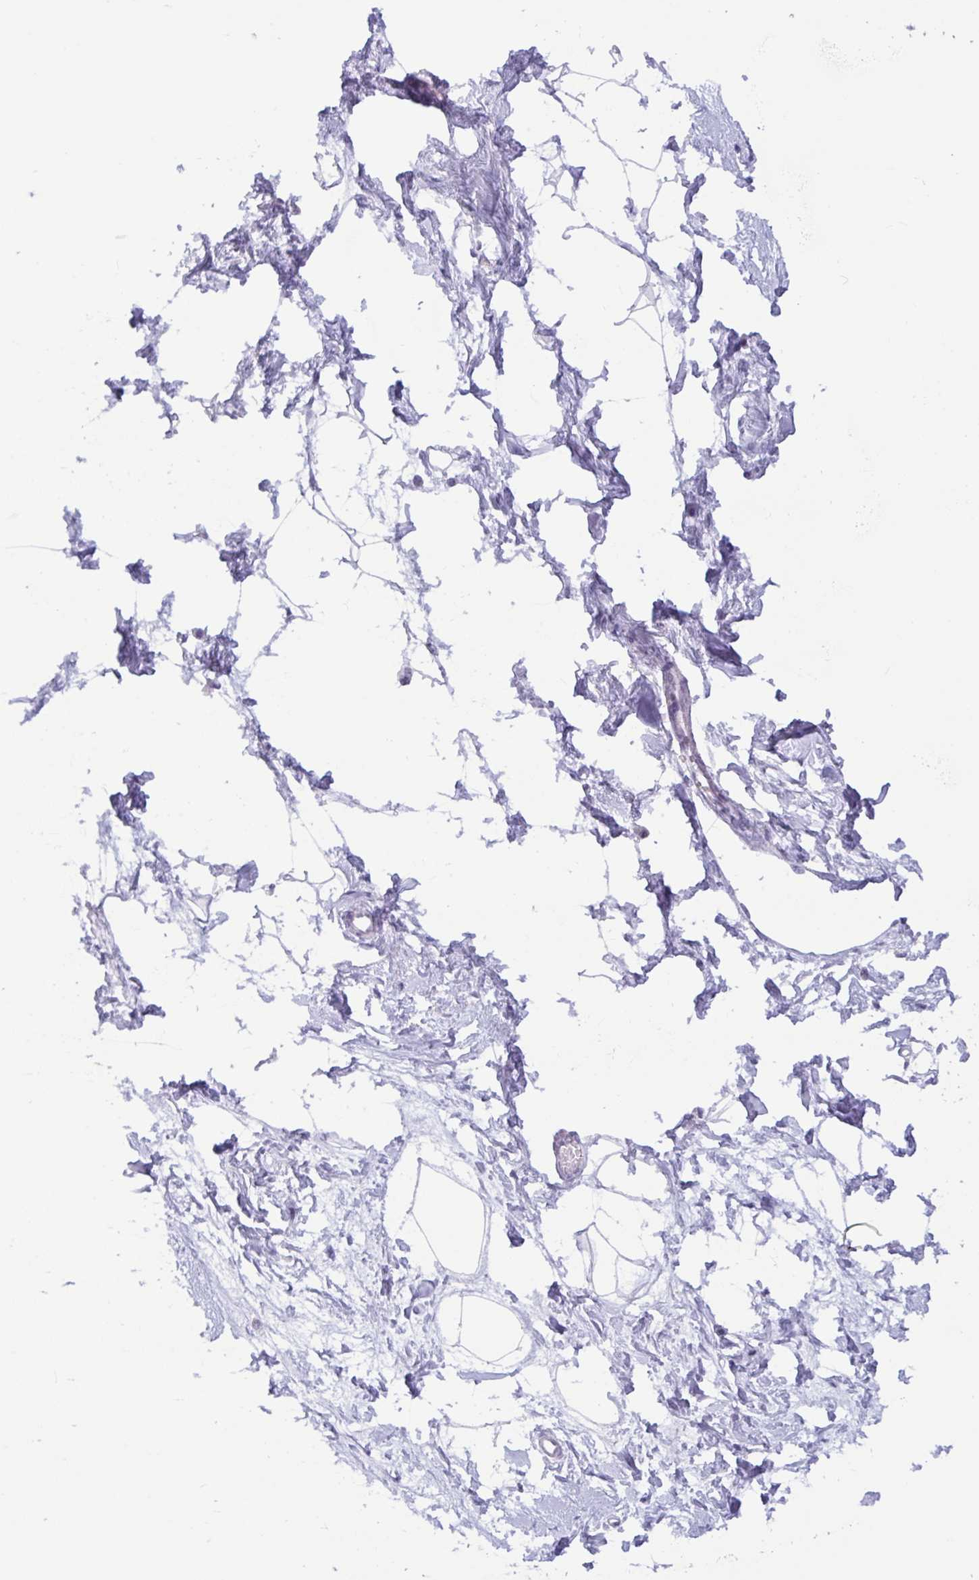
{"staining": {"intensity": "negative", "quantity": "none", "location": "none"}, "tissue": "breast", "cell_type": "Adipocytes", "image_type": "normal", "snomed": [{"axis": "morphology", "description": "Normal tissue, NOS"}, {"axis": "topography", "description": "Breast"}], "caption": "This is an immunohistochemistry (IHC) image of normal human breast. There is no staining in adipocytes.", "gene": "CTSE", "patient": {"sex": "female", "age": 45}}